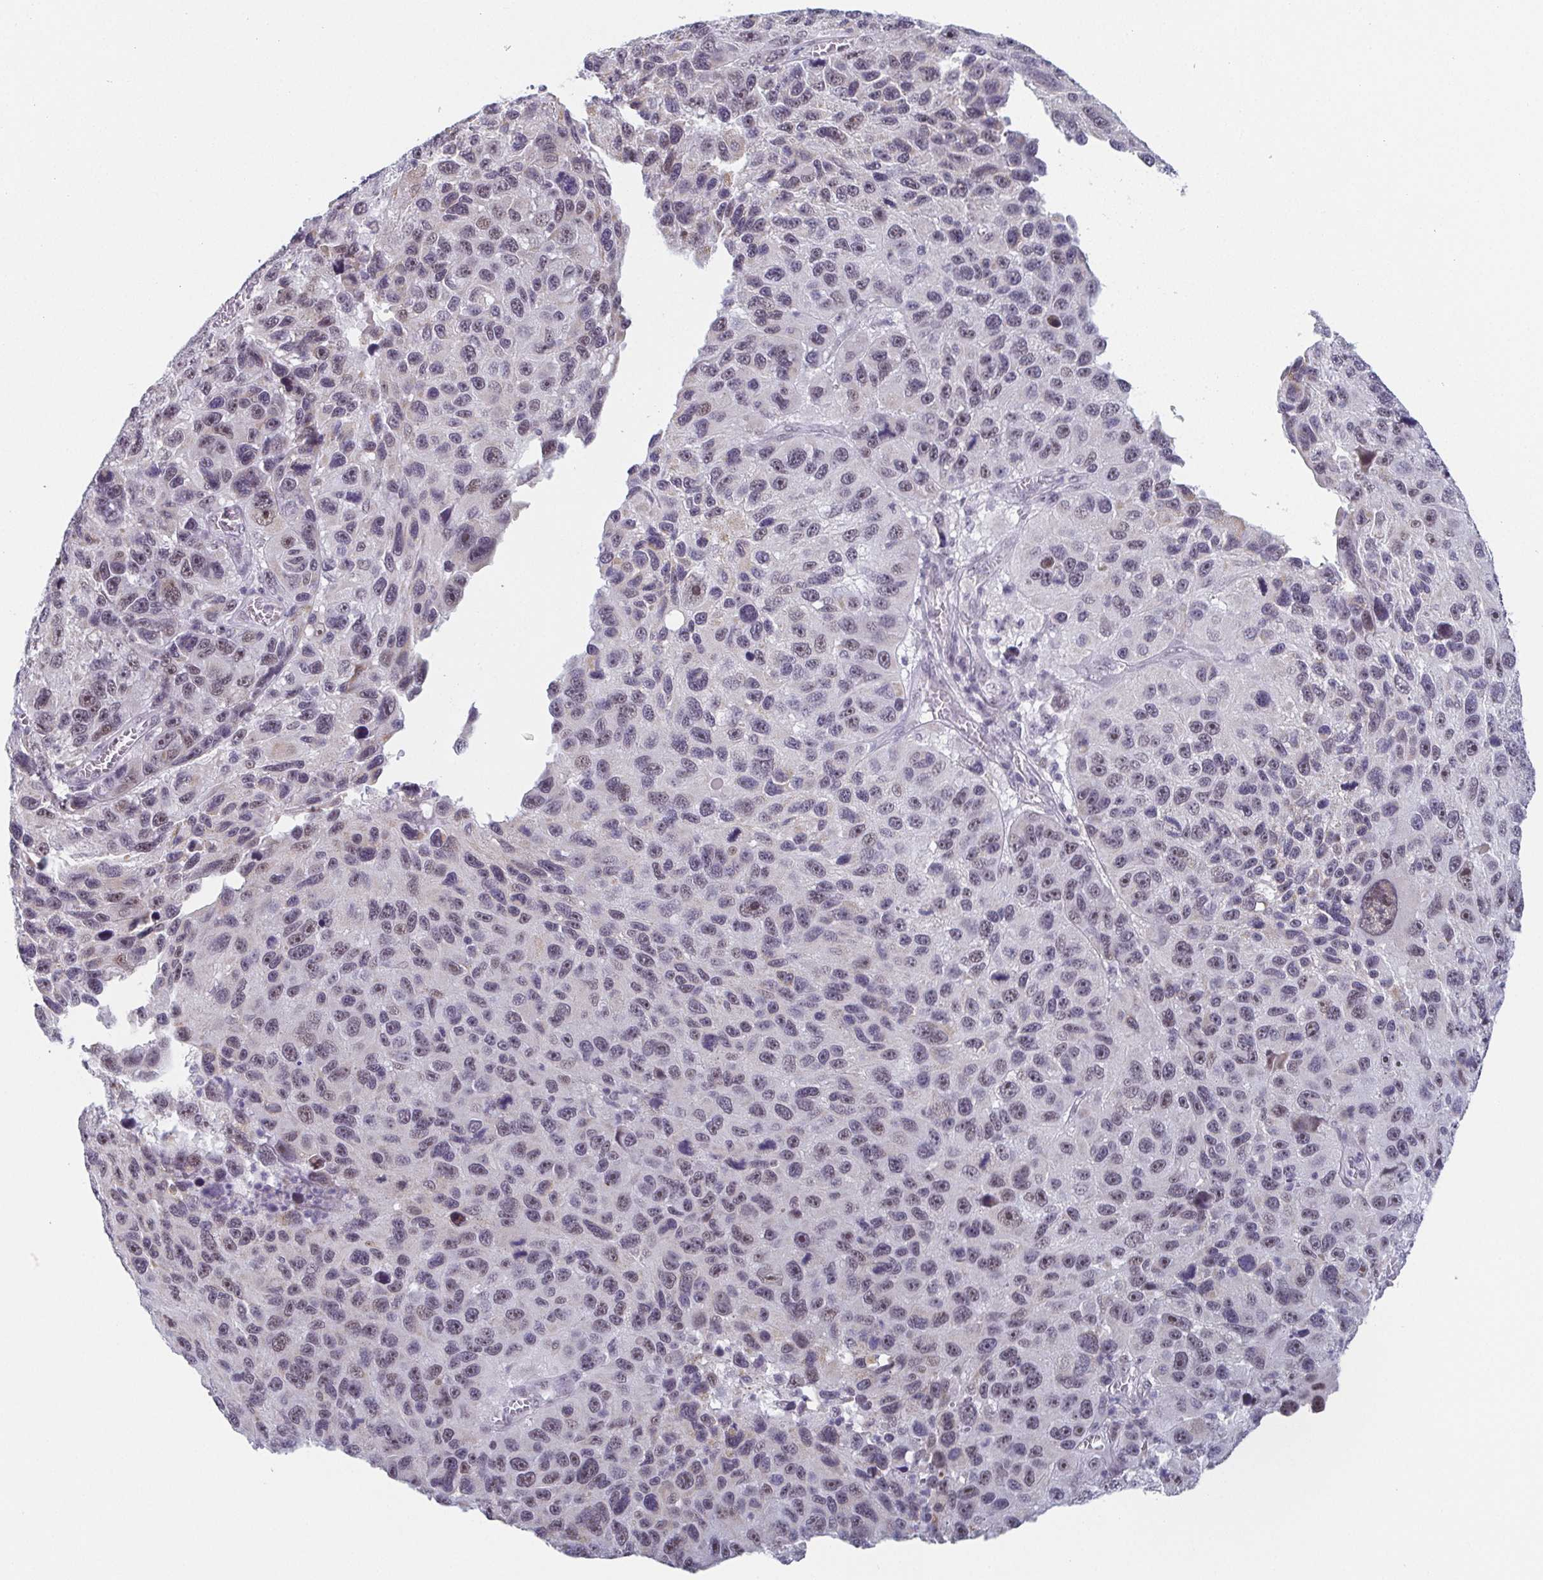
{"staining": {"intensity": "weak", "quantity": "<25%", "location": "nuclear"}, "tissue": "melanoma", "cell_type": "Tumor cells", "image_type": "cancer", "snomed": [{"axis": "morphology", "description": "Malignant melanoma, NOS"}, {"axis": "topography", "description": "Skin"}], "caption": "A histopathology image of malignant melanoma stained for a protein reveals no brown staining in tumor cells.", "gene": "EXOSC7", "patient": {"sex": "male", "age": 53}}